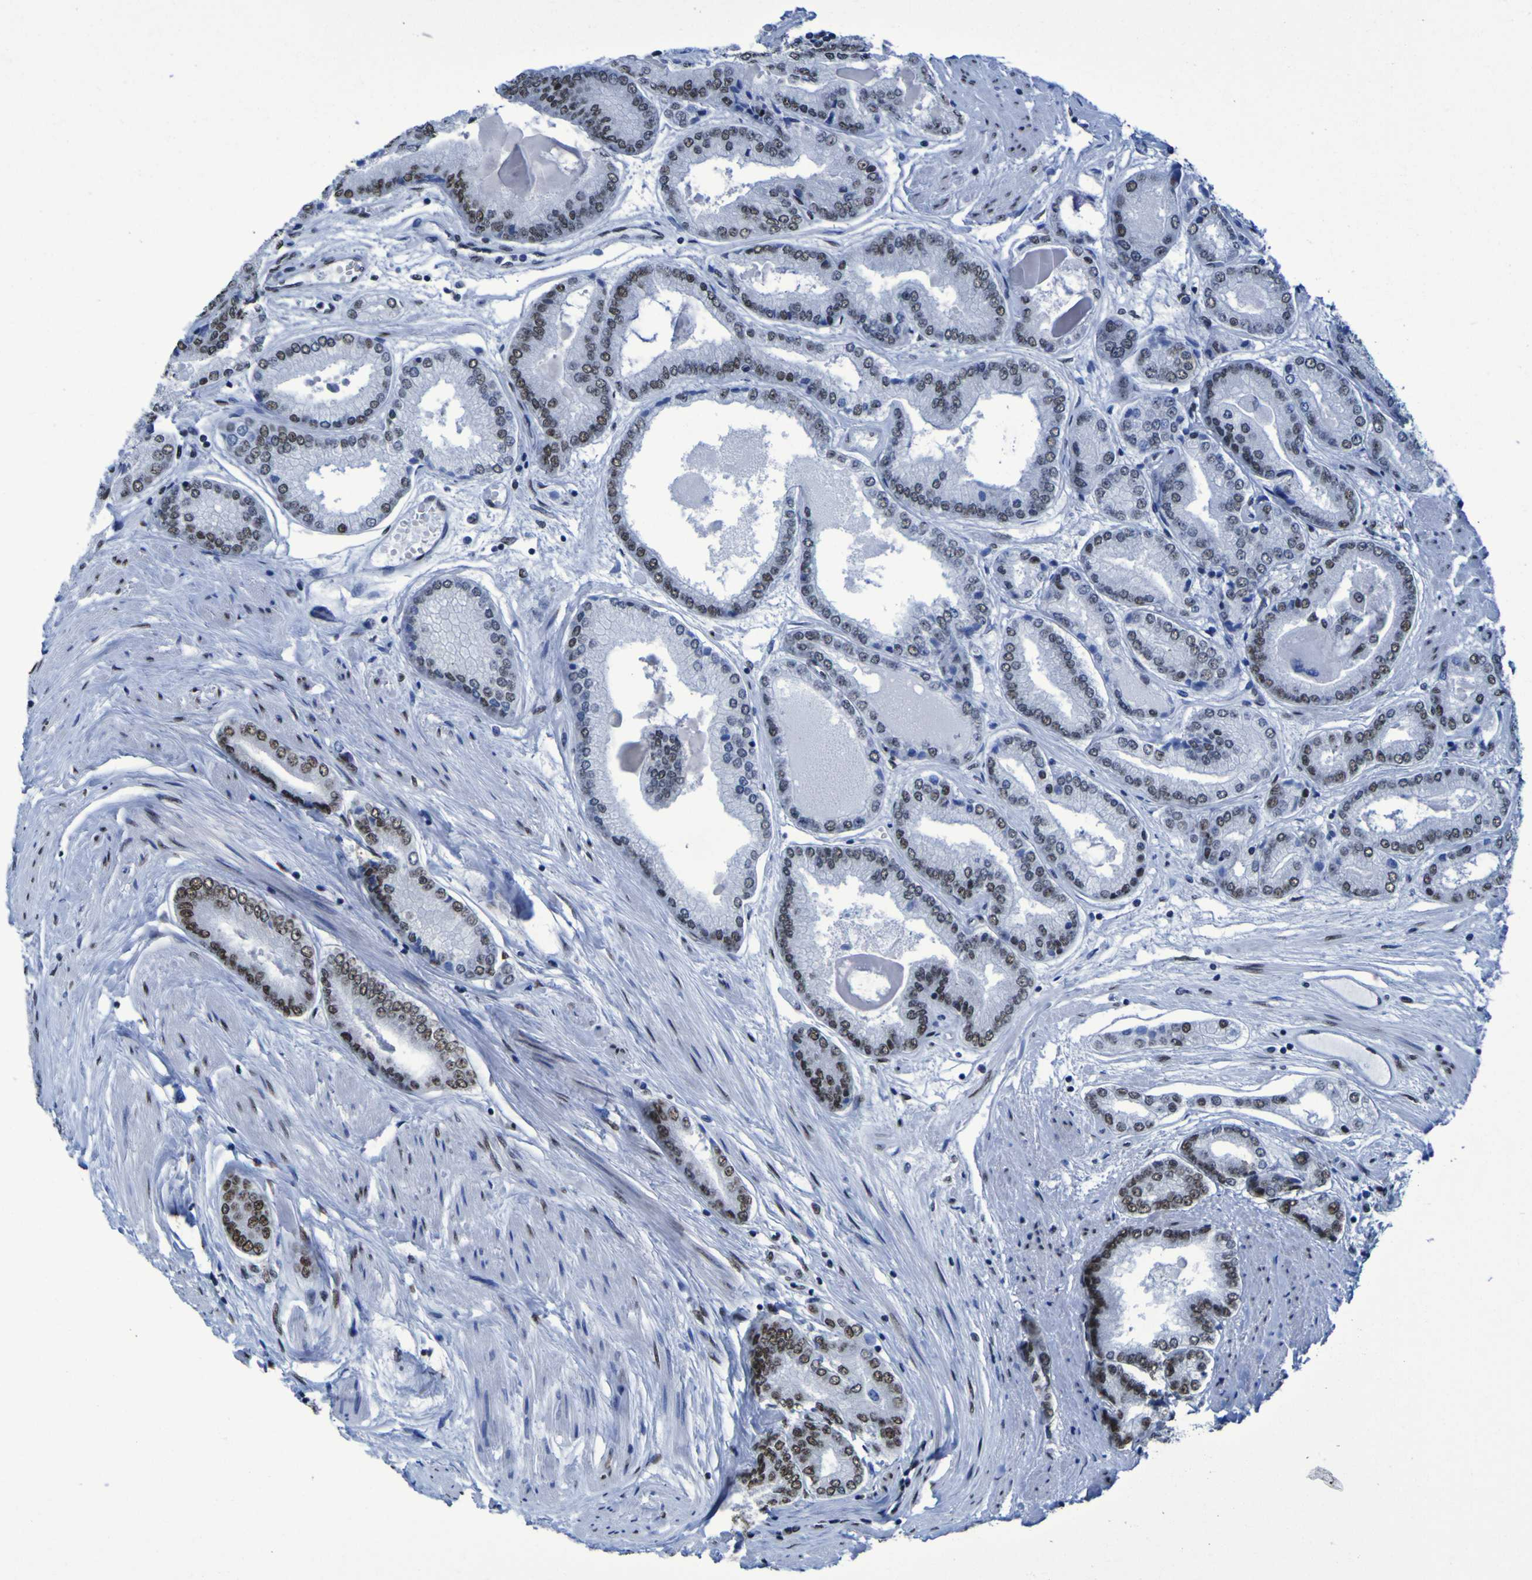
{"staining": {"intensity": "moderate", "quantity": "<25%", "location": "nuclear"}, "tissue": "prostate cancer", "cell_type": "Tumor cells", "image_type": "cancer", "snomed": [{"axis": "morphology", "description": "Adenocarcinoma, High grade"}, {"axis": "topography", "description": "Prostate"}], "caption": "The micrograph exhibits immunohistochemical staining of adenocarcinoma (high-grade) (prostate). There is moderate nuclear expression is identified in about <25% of tumor cells.", "gene": "HNRNPR", "patient": {"sex": "male", "age": 59}}